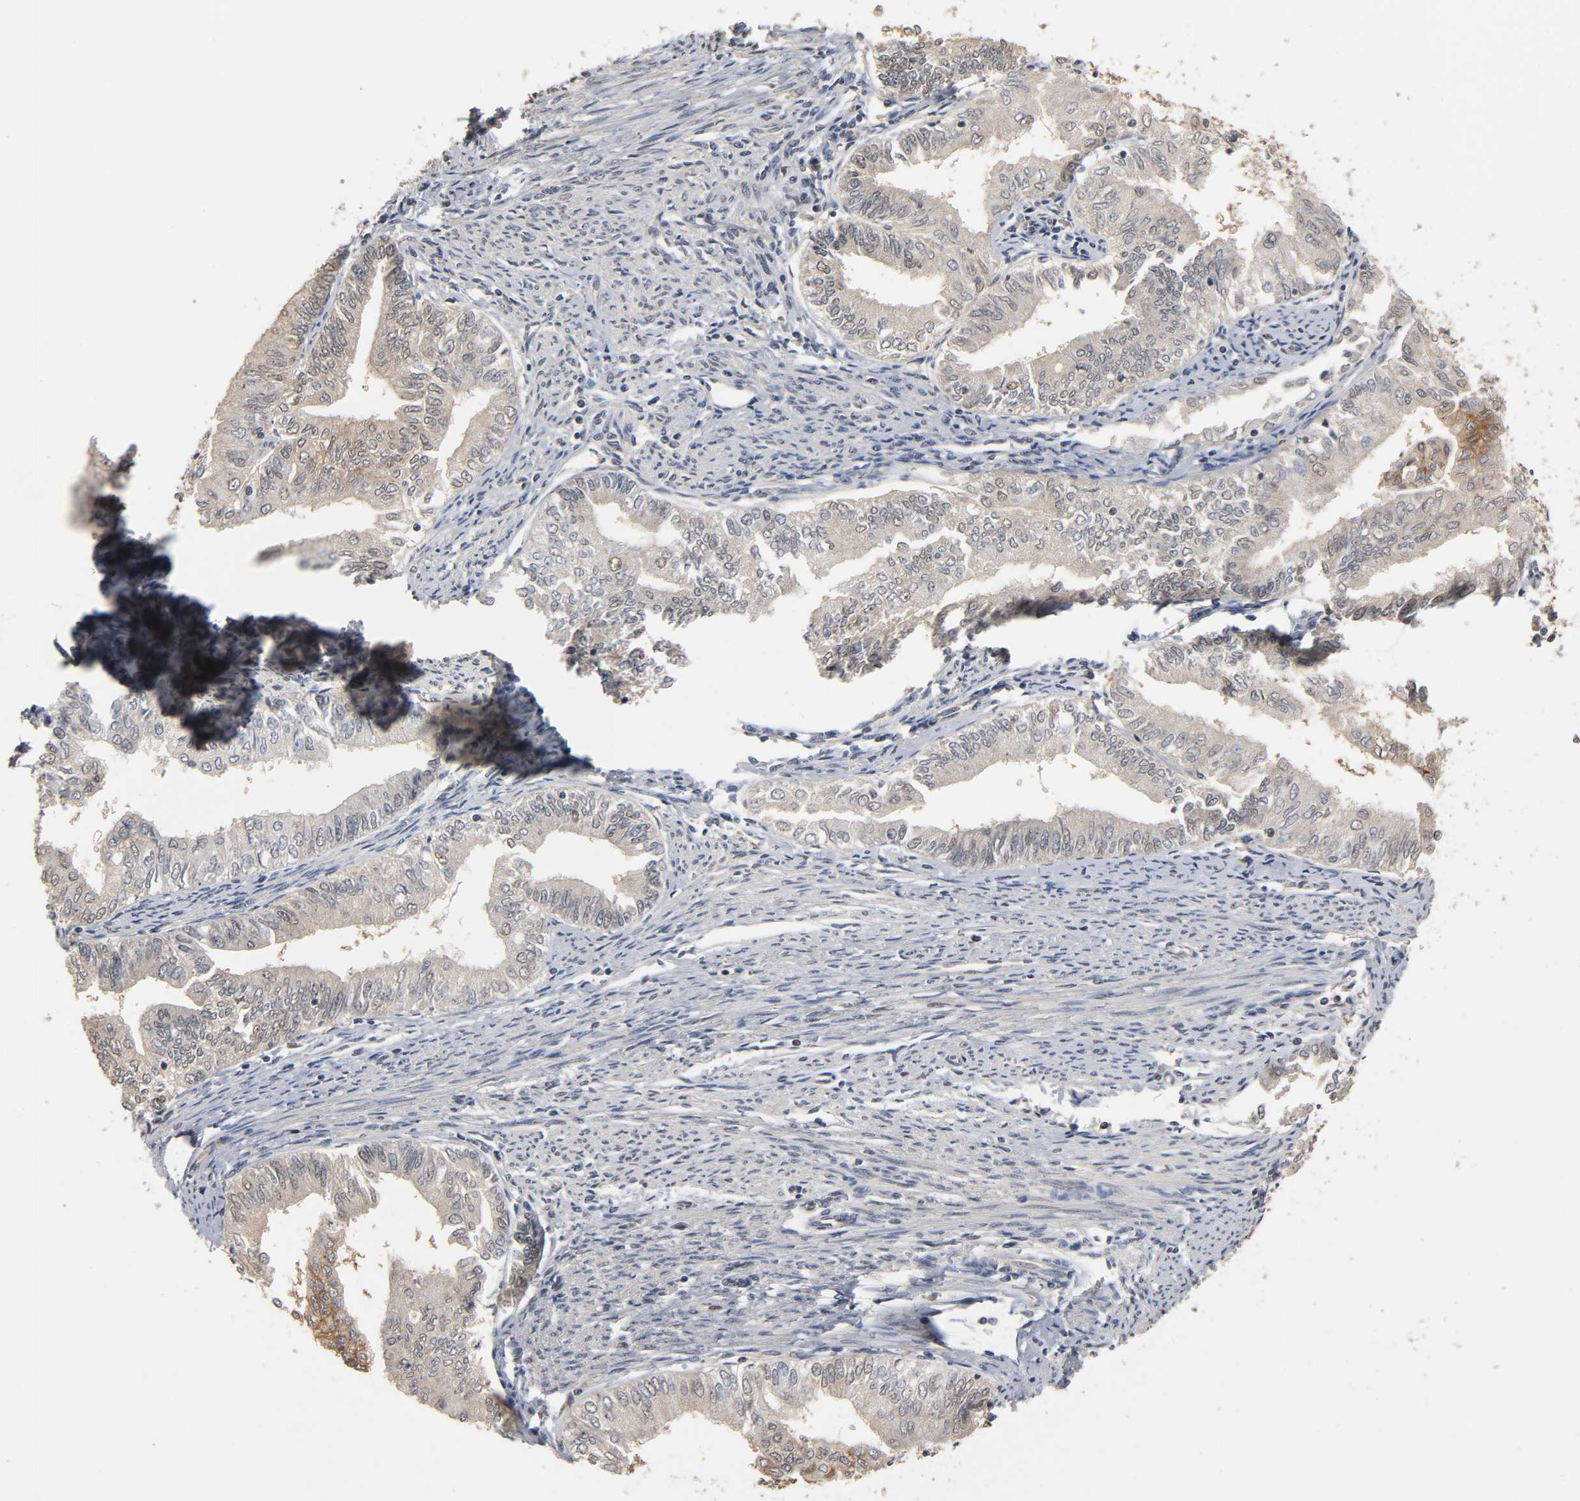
{"staining": {"intensity": "strong", "quantity": "25%-75%", "location": "cytoplasmic/membranous"}, "tissue": "endometrial cancer", "cell_type": "Tumor cells", "image_type": "cancer", "snomed": [{"axis": "morphology", "description": "Adenocarcinoma, NOS"}, {"axis": "topography", "description": "Endometrium"}], "caption": "The immunohistochemical stain labels strong cytoplasmic/membranous positivity in tumor cells of endometrial cancer tissue.", "gene": "HTR1E", "patient": {"sex": "female", "age": 66}}